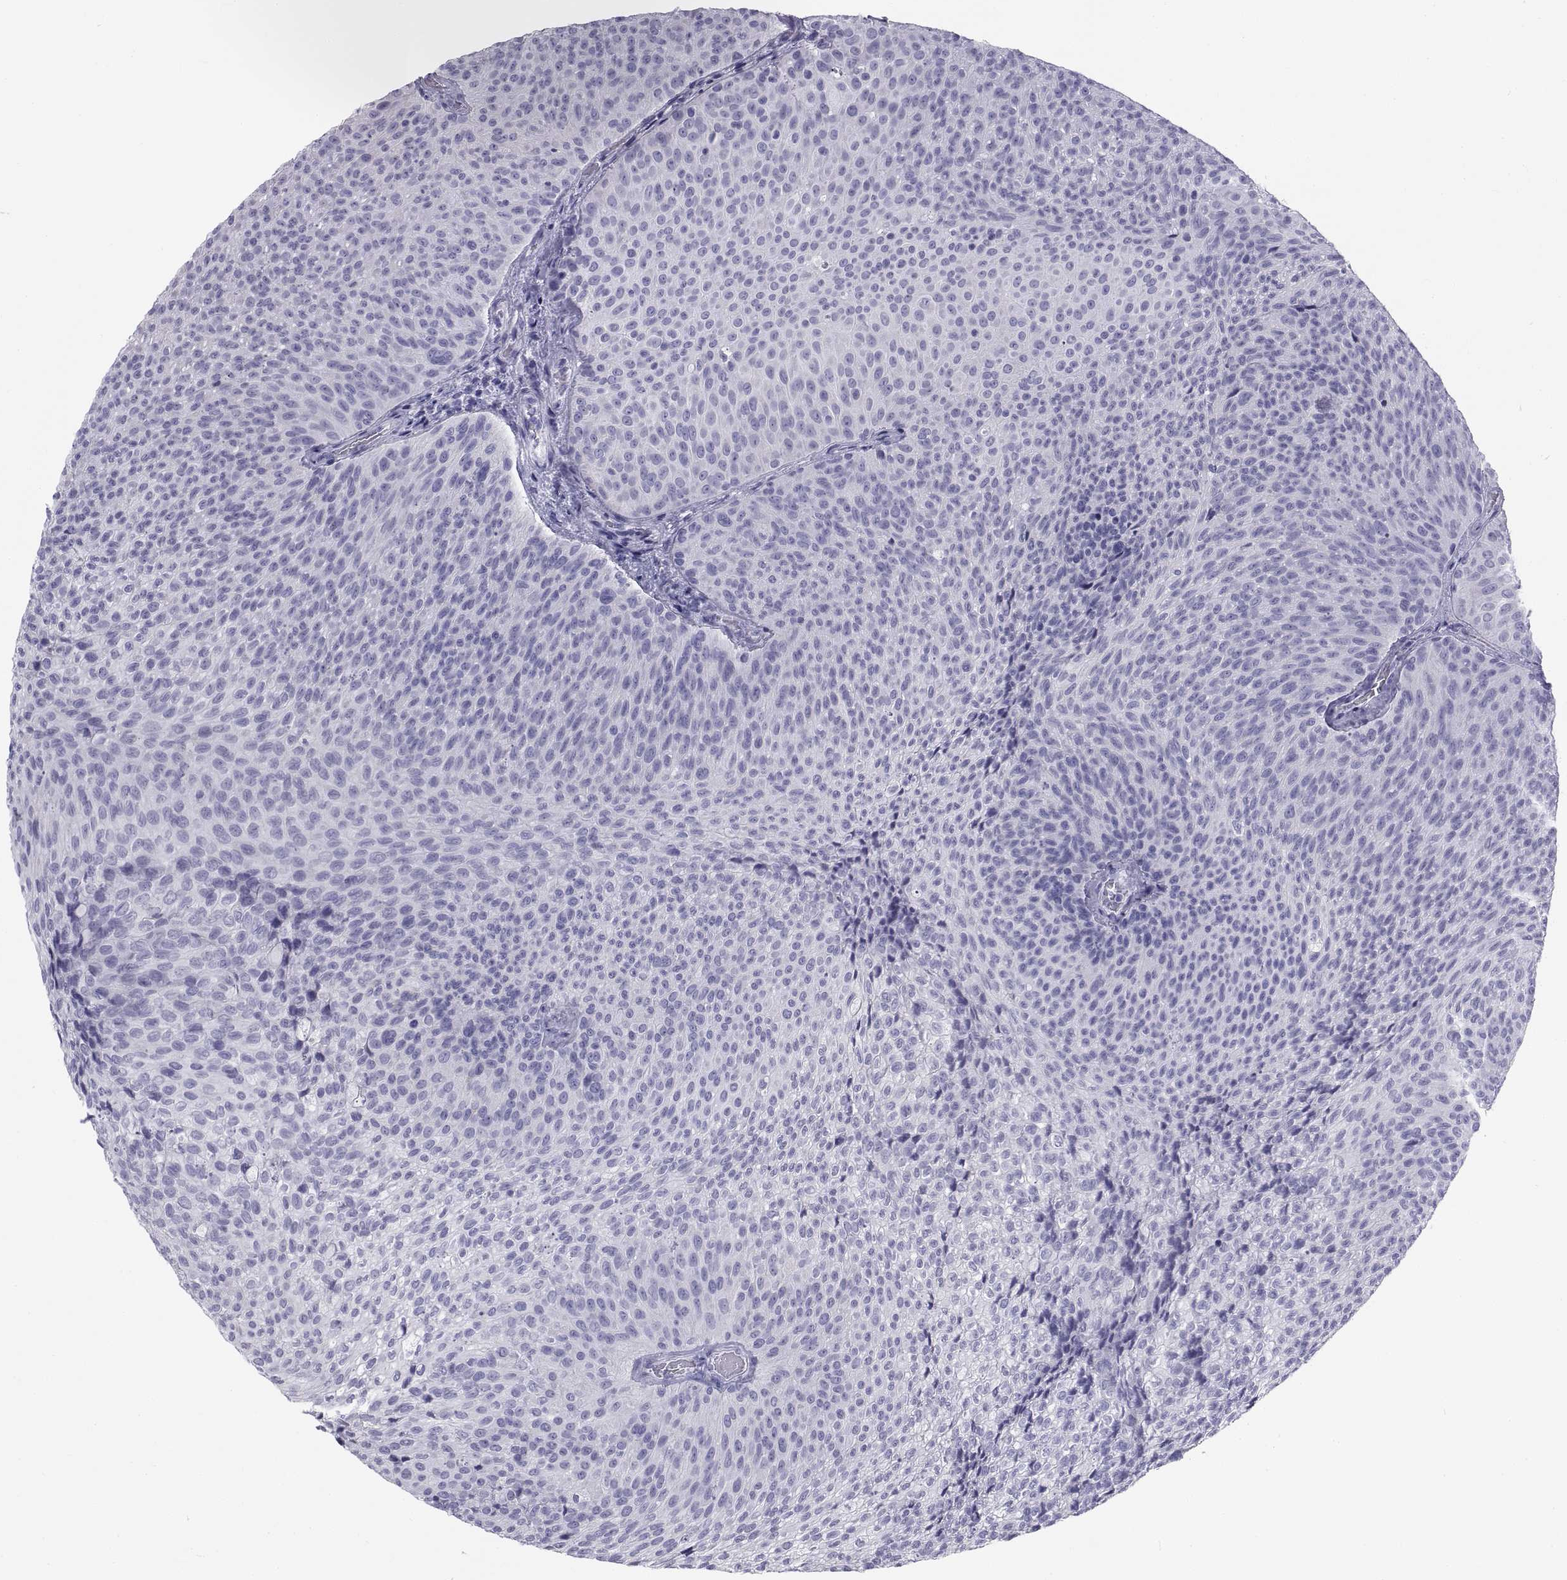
{"staining": {"intensity": "negative", "quantity": "none", "location": "none"}, "tissue": "urothelial cancer", "cell_type": "Tumor cells", "image_type": "cancer", "snomed": [{"axis": "morphology", "description": "Urothelial carcinoma, Low grade"}, {"axis": "topography", "description": "Urinary bladder"}], "caption": "Immunohistochemical staining of human urothelial cancer exhibits no significant expression in tumor cells.", "gene": "NPTX2", "patient": {"sex": "male", "age": 78}}